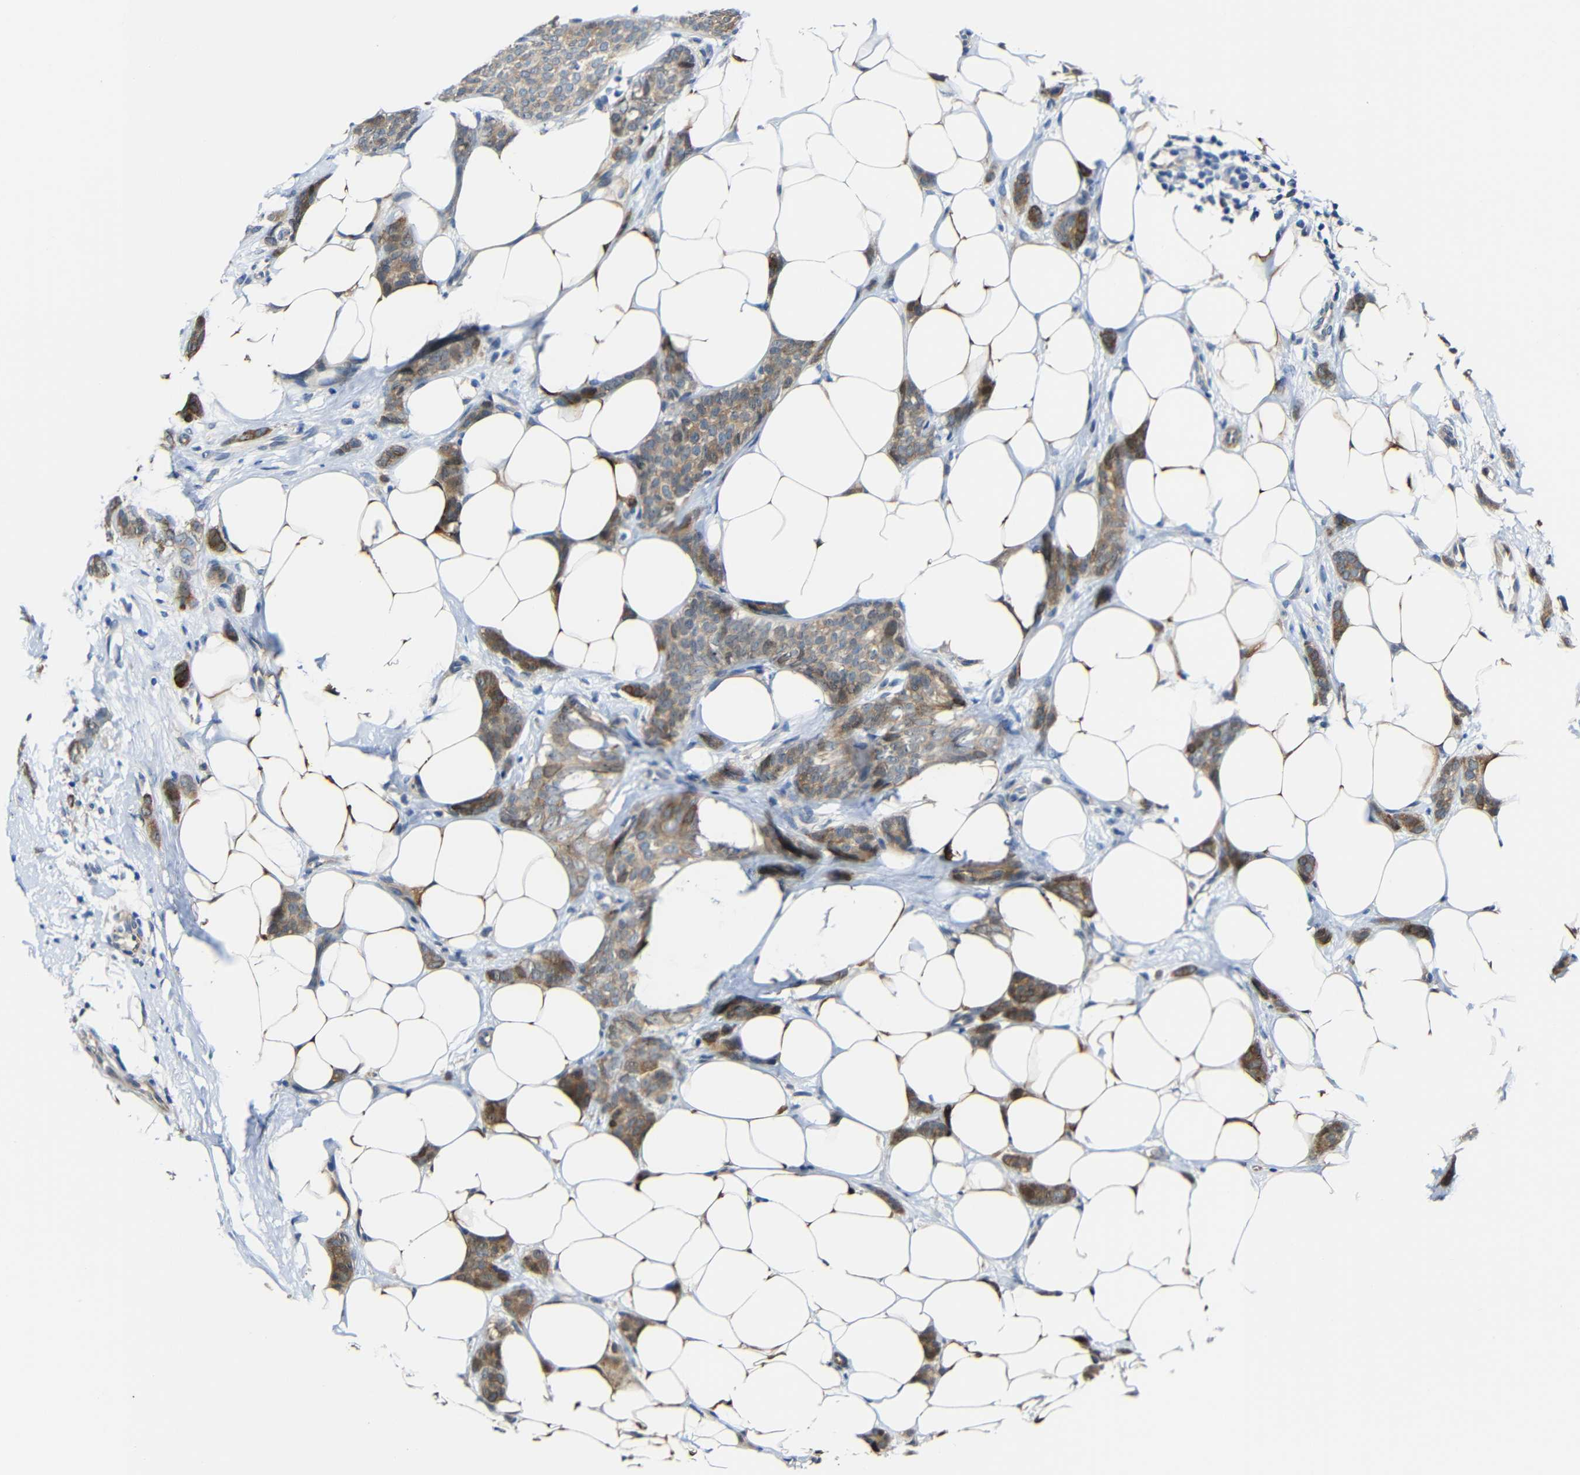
{"staining": {"intensity": "moderate", "quantity": ">75%", "location": "cytoplasmic/membranous"}, "tissue": "breast cancer", "cell_type": "Tumor cells", "image_type": "cancer", "snomed": [{"axis": "morphology", "description": "Lobular carcinoma"}, {"axis": "topography", "description": "Skin"}, {"axis": "topography", "description": "Breast"}], "caption": "Breast cancer (lobular carcinoma) stained for a protein demonstrates moderate cytoplasmic/membranous positivity in tumor cells.", "gene": "STBD1", "patient": {"sex": "female", "age": 46}}